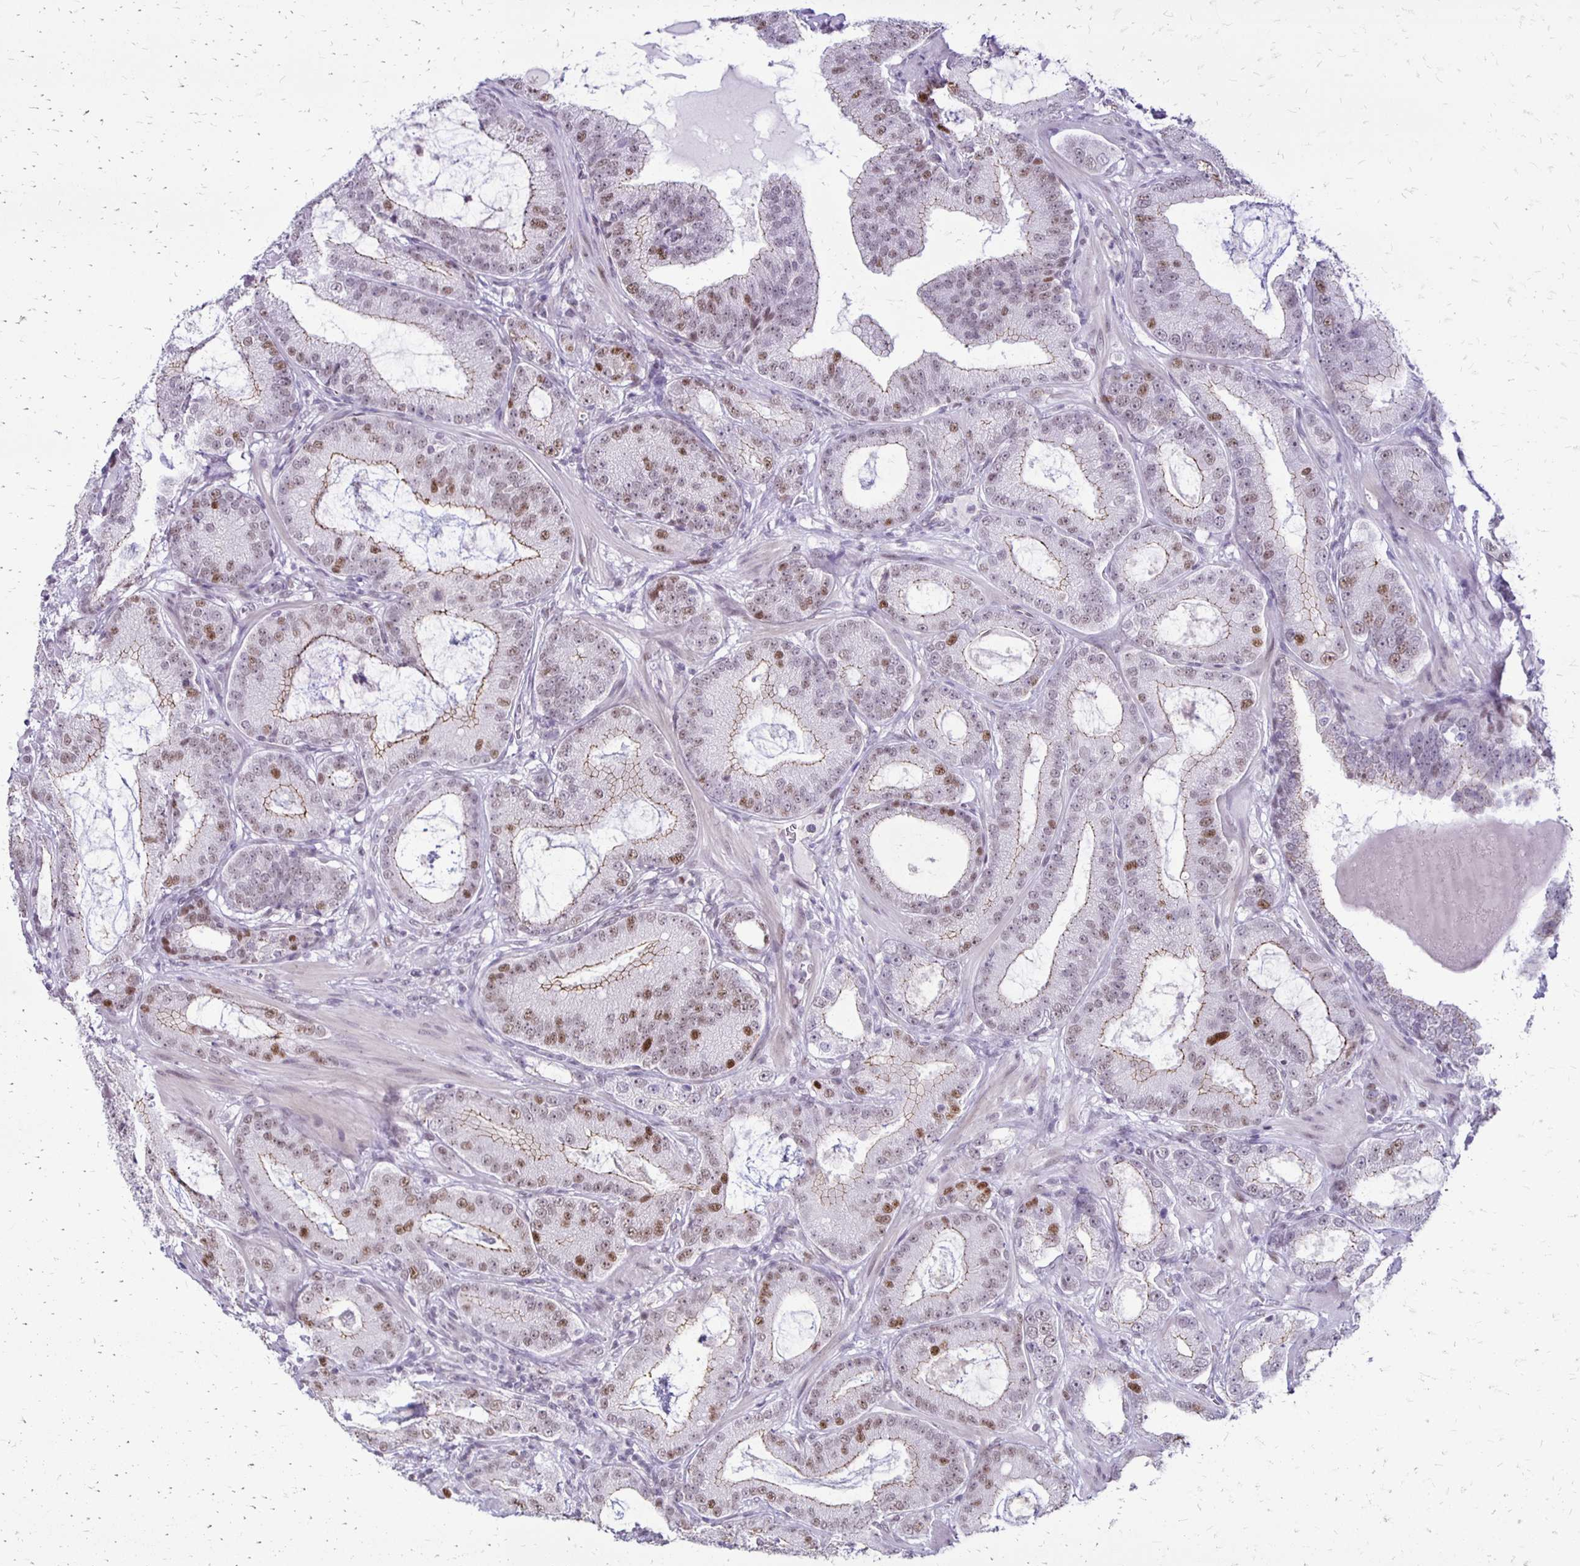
{"staining": {"intensity": "weak", "quantity": "25%-75%", "location": "cytoplasmic/membranous,nuclear"}, "tissue": "prostate cancer", "cell_type": "Tumor cells", "image_type": "cancer", "snomed": [{"axis": "morphology", "description": "Adenocarcinoma, High grade"}, {"axis": "topography", "description": "Prostate"}], "caption": "Protein expression analysis of human prostate cancer reveals weak cytoplasmic/membranous and nuclear expression in about 25%-75% of tumor cells.", "gene": "DDB2", "patient": {"sex": "male", "age": 65}}